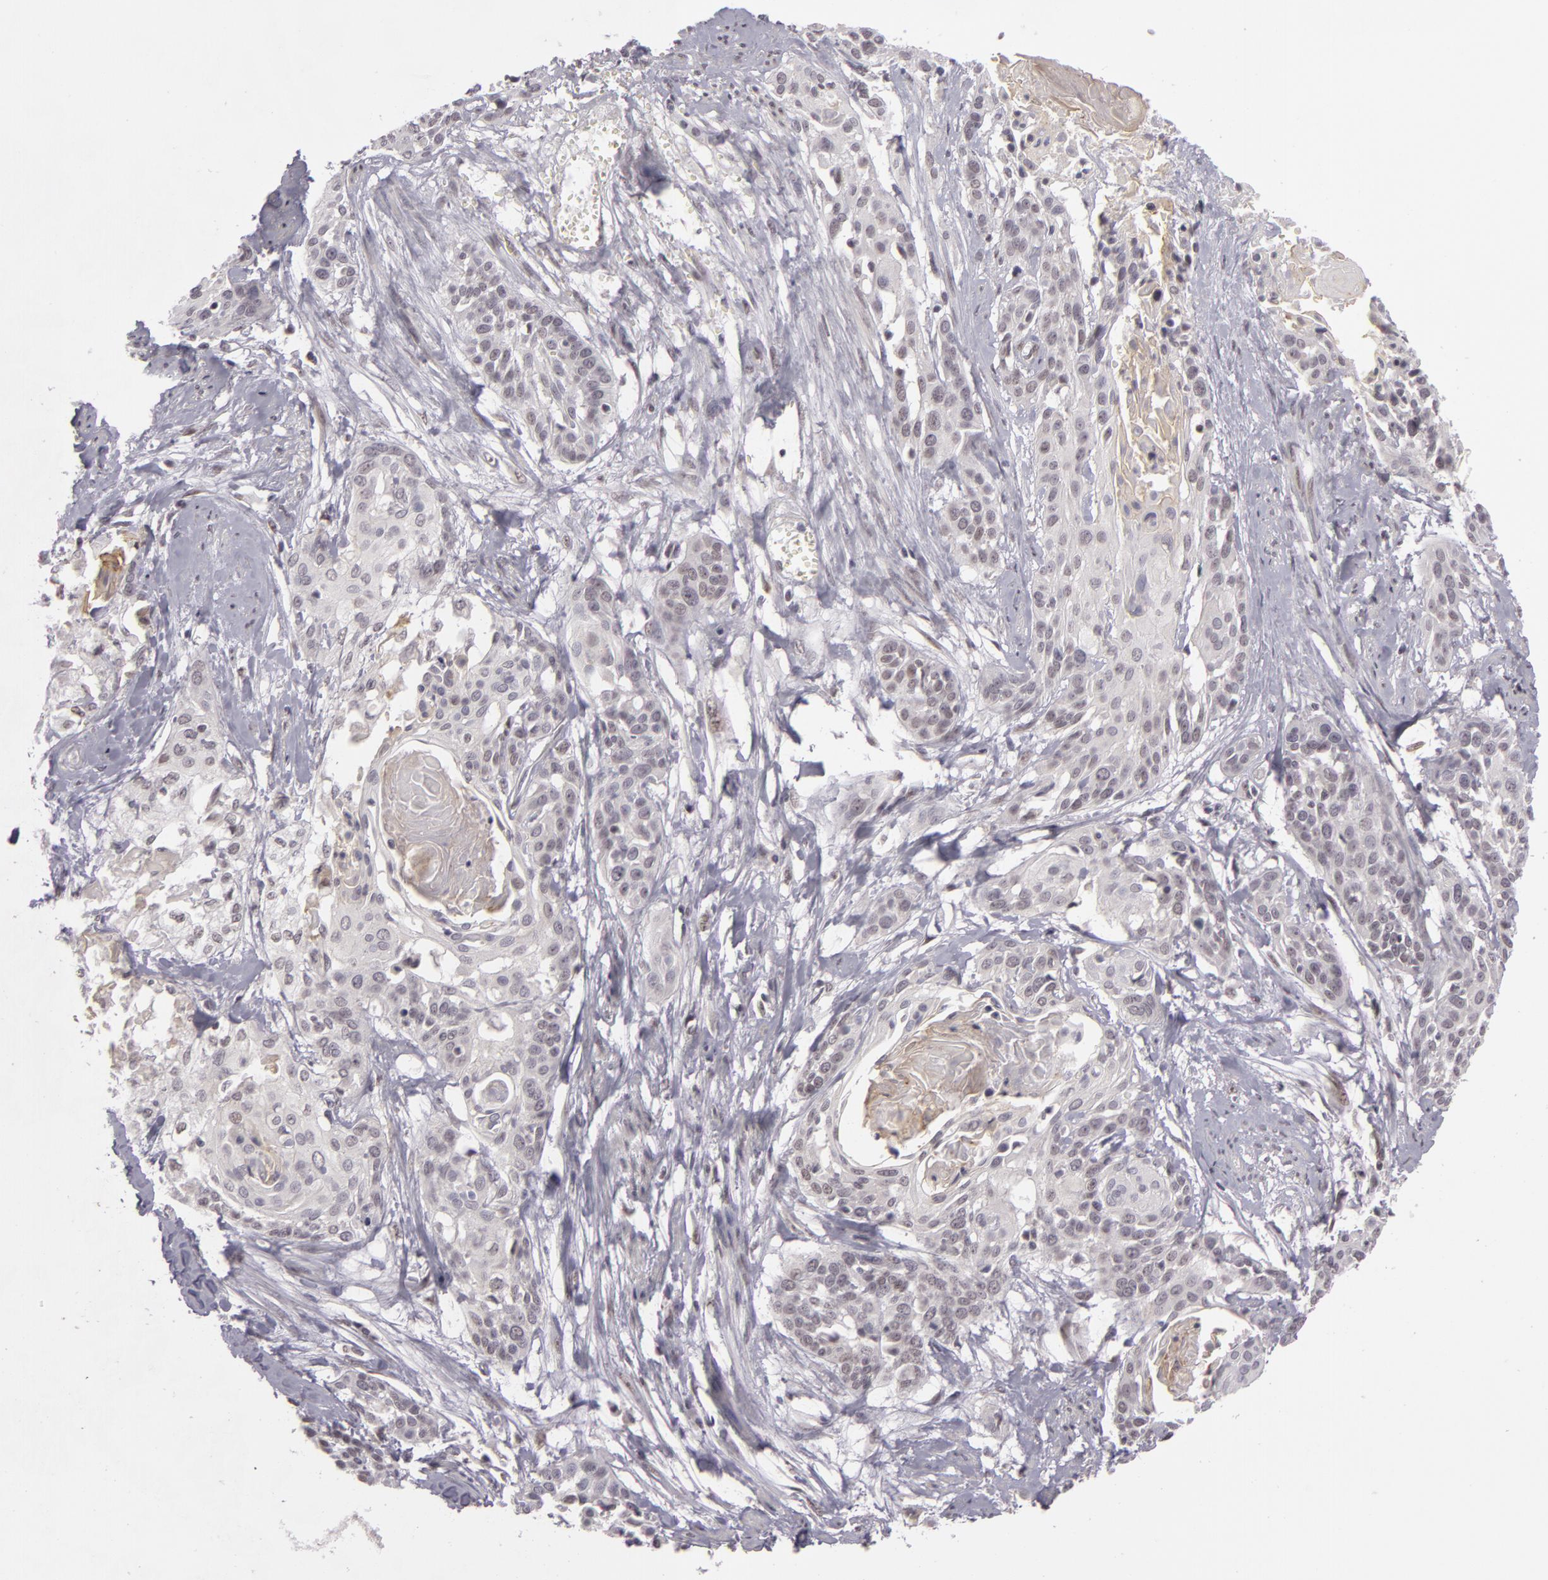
{"staining": {"intensity": "negative", "quantity": "none", "location": "none"}, "tissue": "cervical cancer", "cell_type": "Tumor cells", "image_type": "cancer", "snomed": [{"axis": "morphology", "description": "Squamous cell carcinoma, NOS"}, {"axis": "topography", "description": "Cervix"}], "caption": "Cervical squamous cell carcinoma was stained to show a protein in brown. There is no significant staining in tumor cells. The staining was performed using DAB to visualize the protein expression in brown, while the nuclei were stained in blue with hematoxylin (Magnification: 20x).", "gene": "RRP7A", "patient": {"sex": "female", "age": 57}}